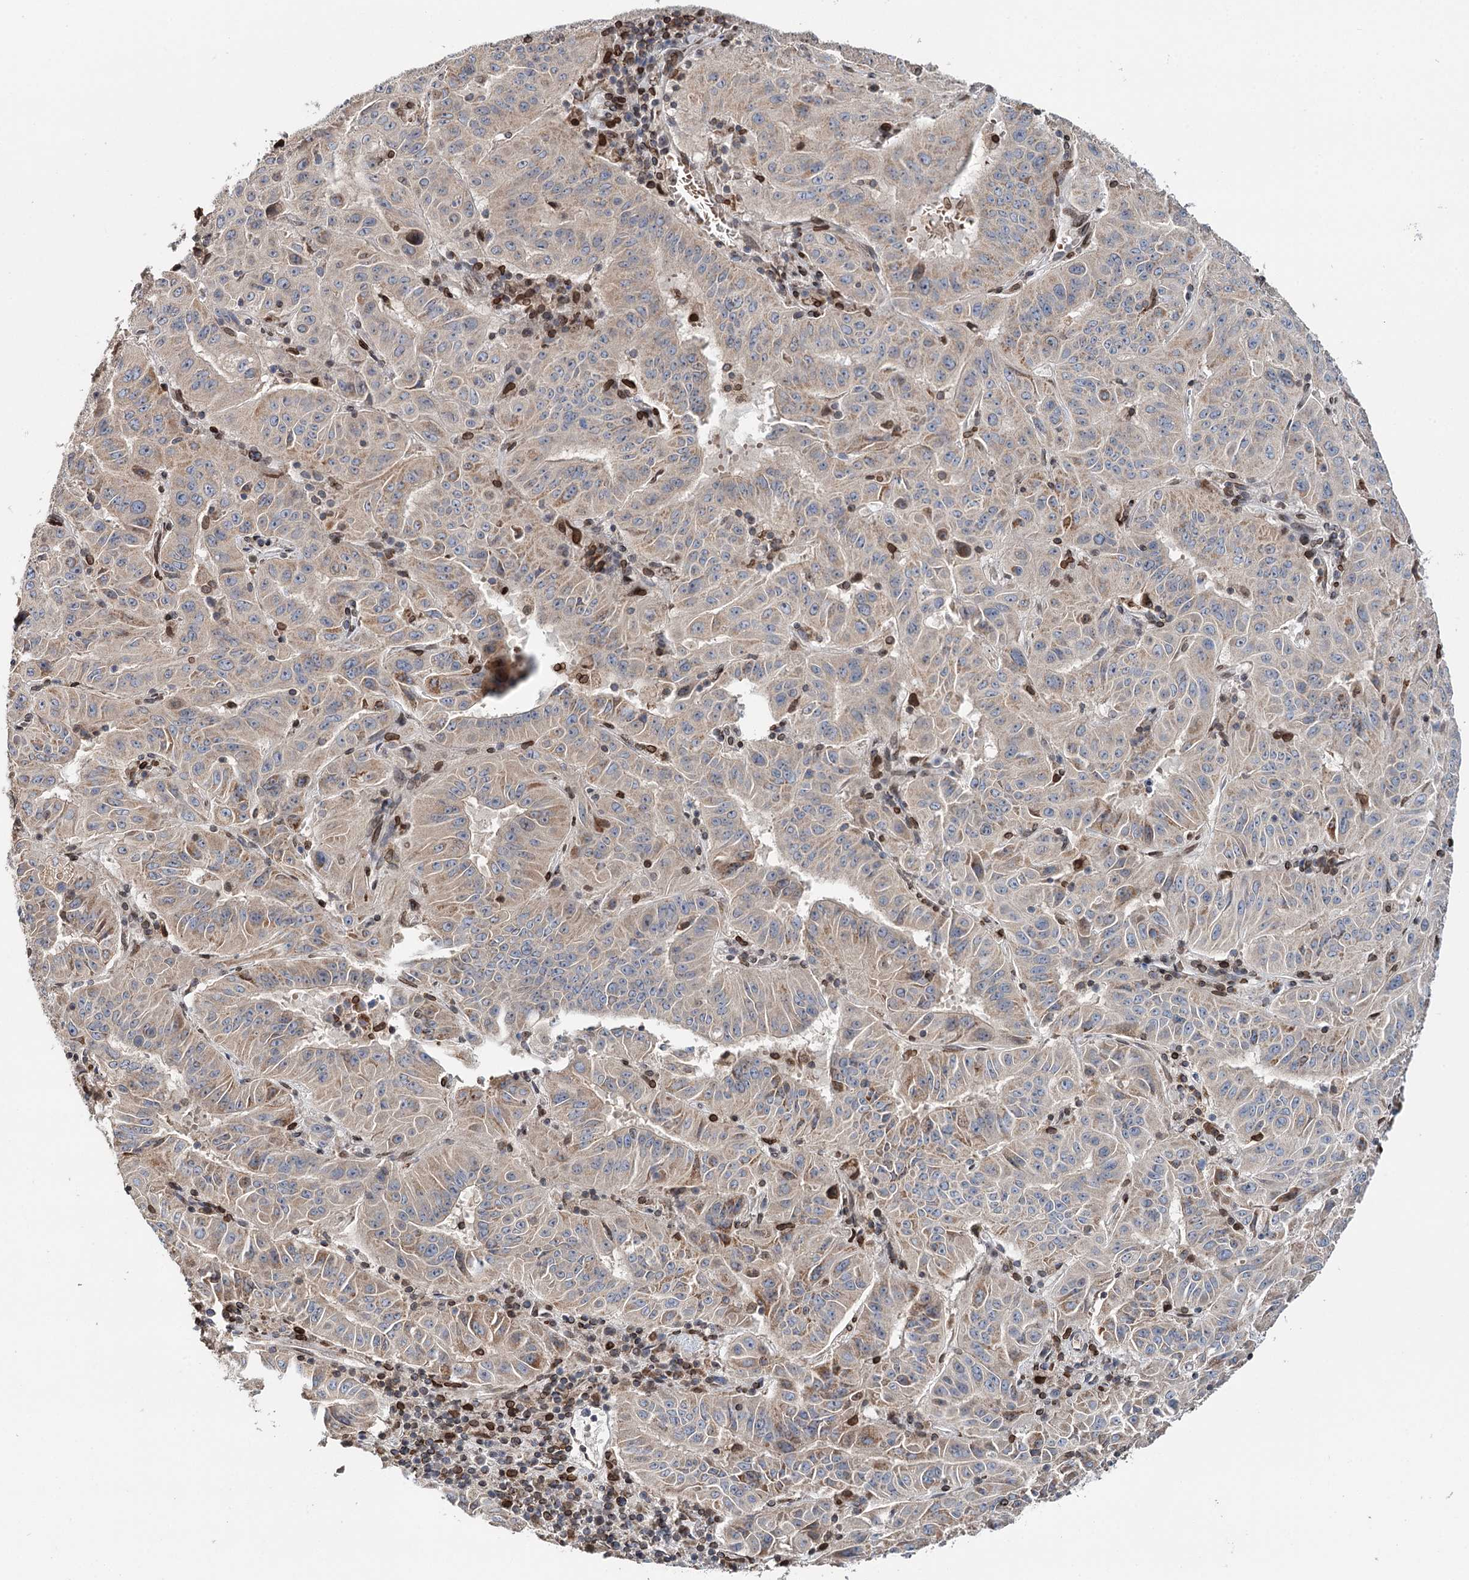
{"staining": {"intensity": "weak", "quantity": ">75%", "location": "cytoplasmic/membranous"}, "tissue": "pancreatic cancer", "cell_type": "Tumor cells", "image_type": "cancer", "snomed": [{"axis": "morphology", "description": "Adenocarcinoma, NOS"}, {"axis": "topography", "description": "Pancreas"}], "caption": "Pancreatic cancer stained for a protein (brown) displays weak cytoplasmic/membranous positive staining in approximately >75% of tumor cells.", "gene": "CFAP46", "patient": {"sex": "male", "age": 63}}